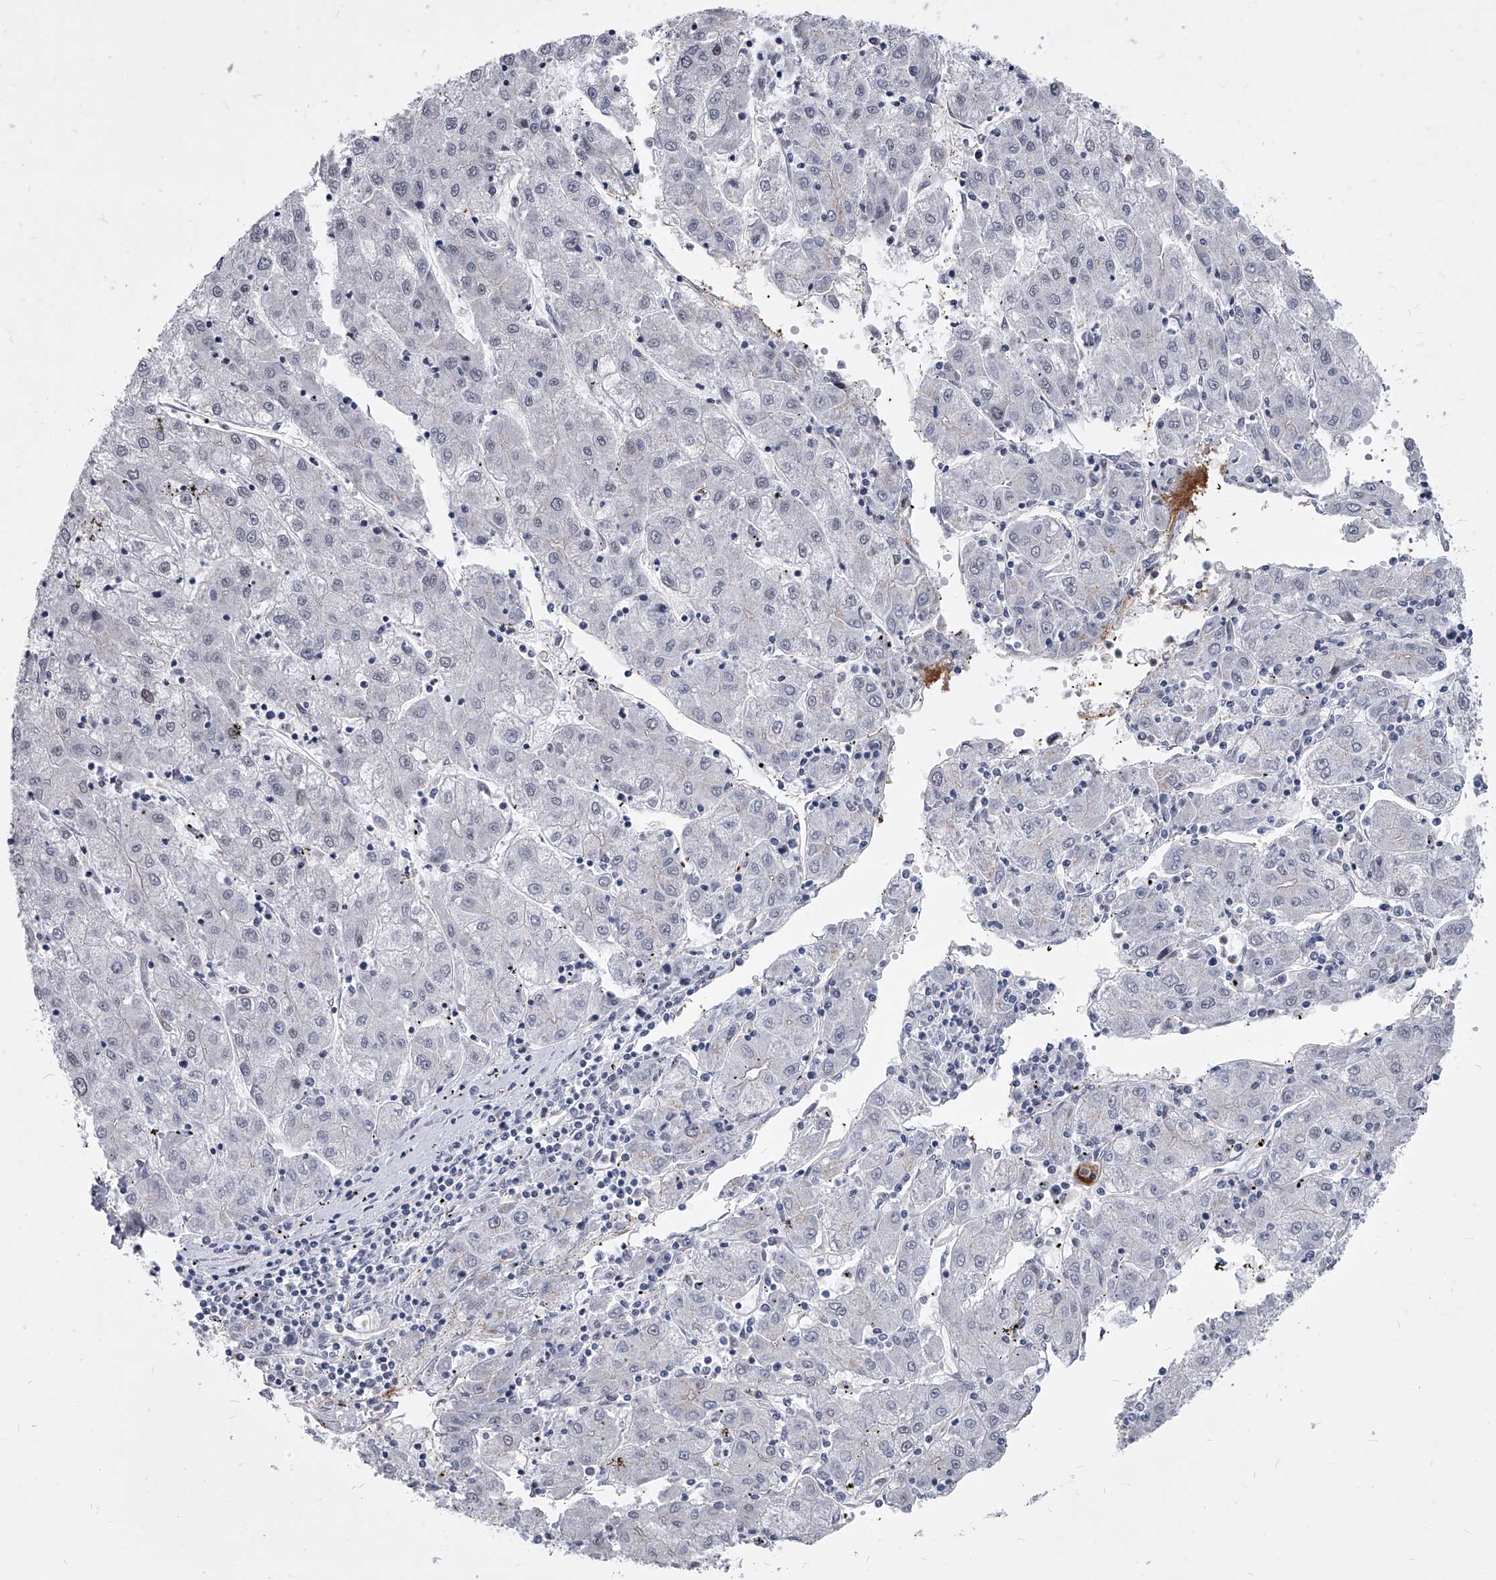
{"staining": {"intensity": "negative", "quantity": "none", "location": "none"}, "tissue": "liver cancer", "cell_type": "Tumor cells", "image_type": "cancer", "snomed": [{"axis": "morphology", "description": "Carcinoma, Hepatocellular, NOS"}, {"axis": "topography", "description": "Liver"}], "caption": "DAB immunohistochemical staining of human liver cancer (hepatocellular carcinoma) demonstrates no significant expression in tumor cells.", "gene": "EVA1C", "patient": {"sex": "male", "age": 72}}